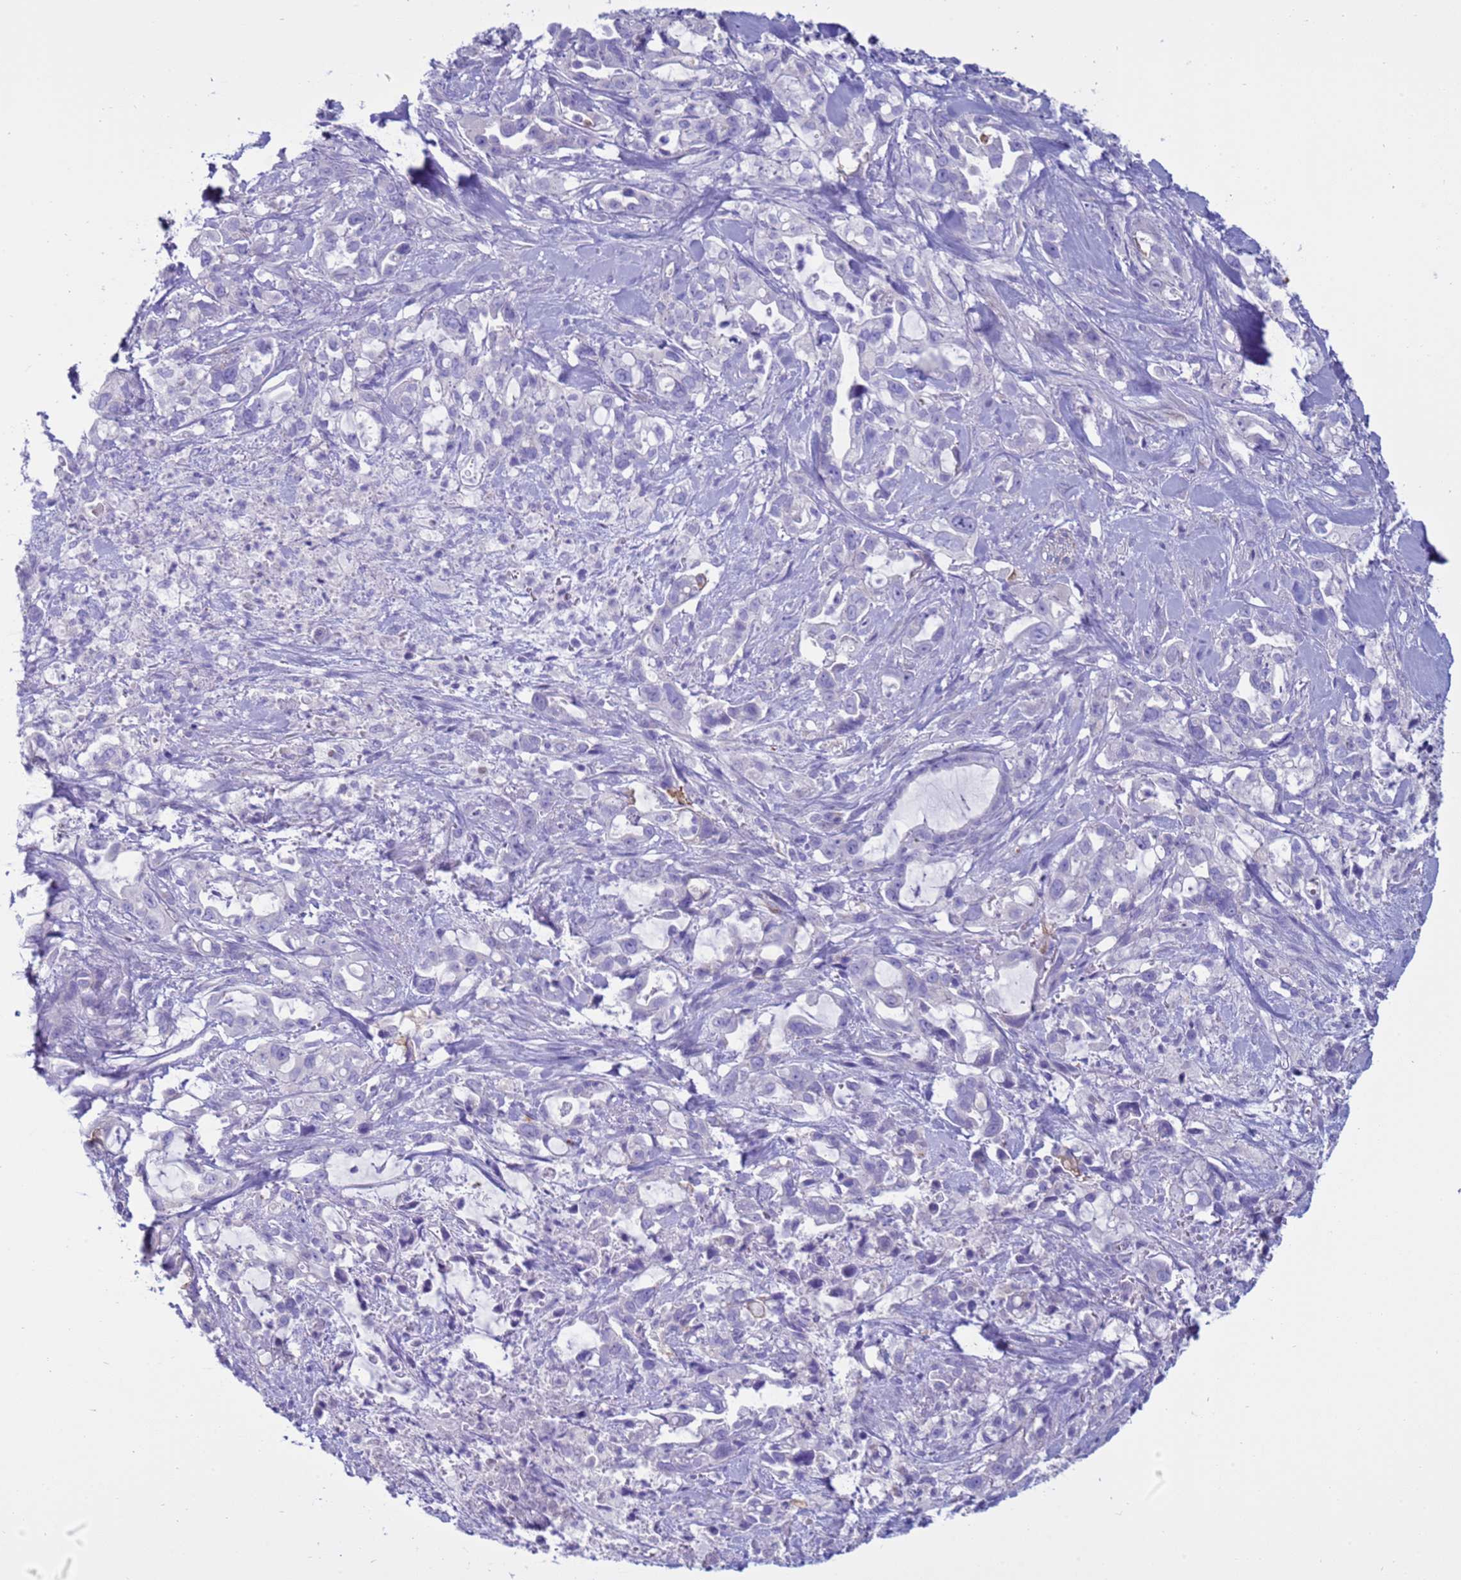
{"staining": {"intensity": "negative", "quantity": "none", "location": "none"}, "tissue": "pancreatic cancer", "cell_type": "Tumor cells", "image_type": "cancer", "snomed": [{"axis": "morphology", "description": "Adenocarcinoma, NOS"}, {"axis": "topography", "description": "Pancreas"}], "caption": "Immunohistochemistry histopathology image of human pancreatic cancer stained for a protein (brown), which demonstrates no staining in tumor cells. The staining was performed using DAB to visualize the protein expression in brown, while the nuclei were stained in blue with hematoxylin (Magnification: 20x).", "gene": "CST4", "patient": {"sex": "female", "age": 61}}